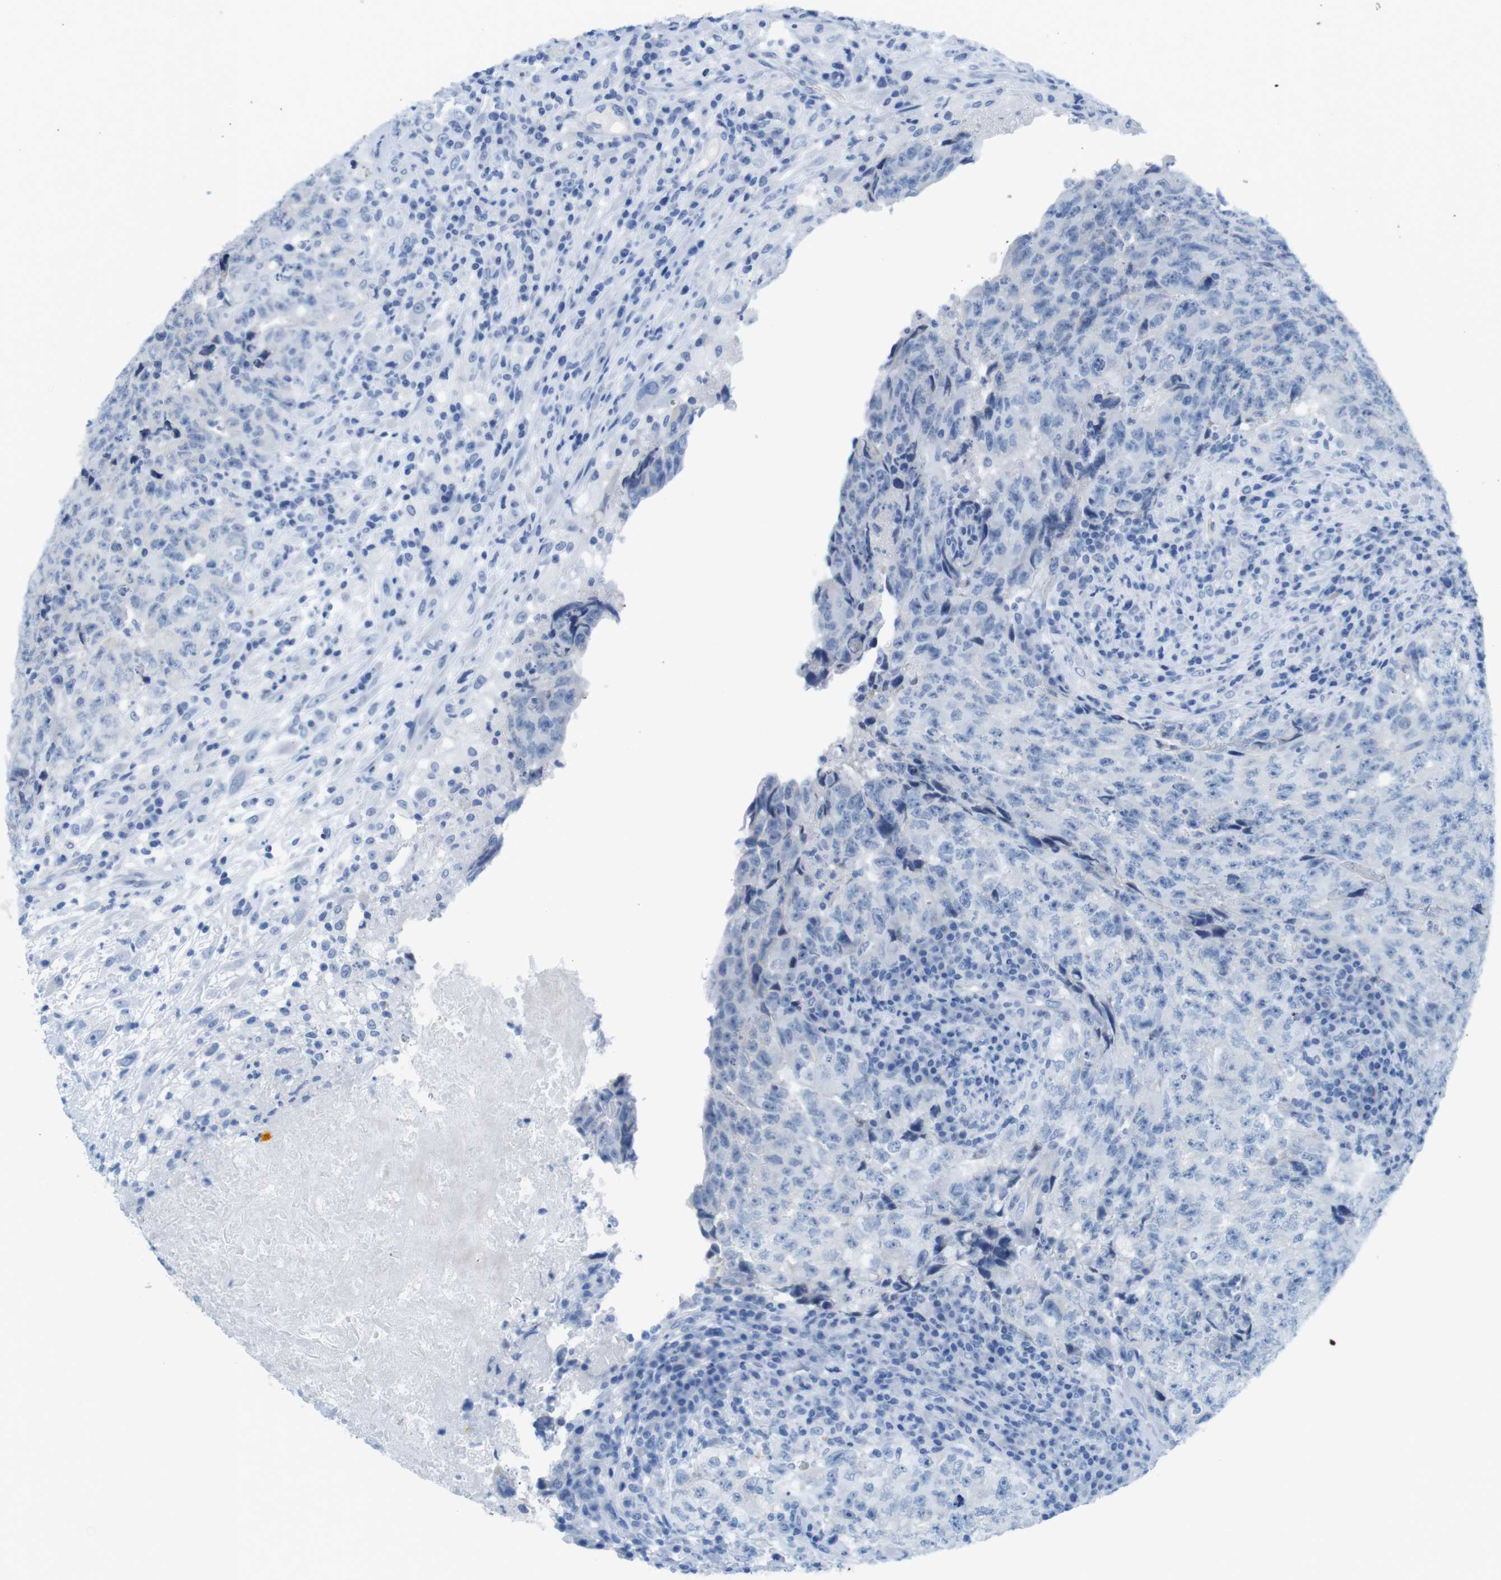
{"staining": {"intensity": "negative", "quantity": "none", "location": "none"}, "tissue": "testis cancer", "cell_type": "Tumor cells", "image_type": "cancer", "snomed": [{"axis": "morphology", "description": "Necrosis, NOS"}, {"axis": "morphology", "description": "Carcinoma, Embryonal, NOS"}, {"axis": "topography", "description": "Testis"}], "caption": "A micrograph of testis embryonal carcinoma stained for a protein exhibits no brown staining in tumor cells.", "gene": "GAP43", "patient": {"sex": "male", "age": 19}}